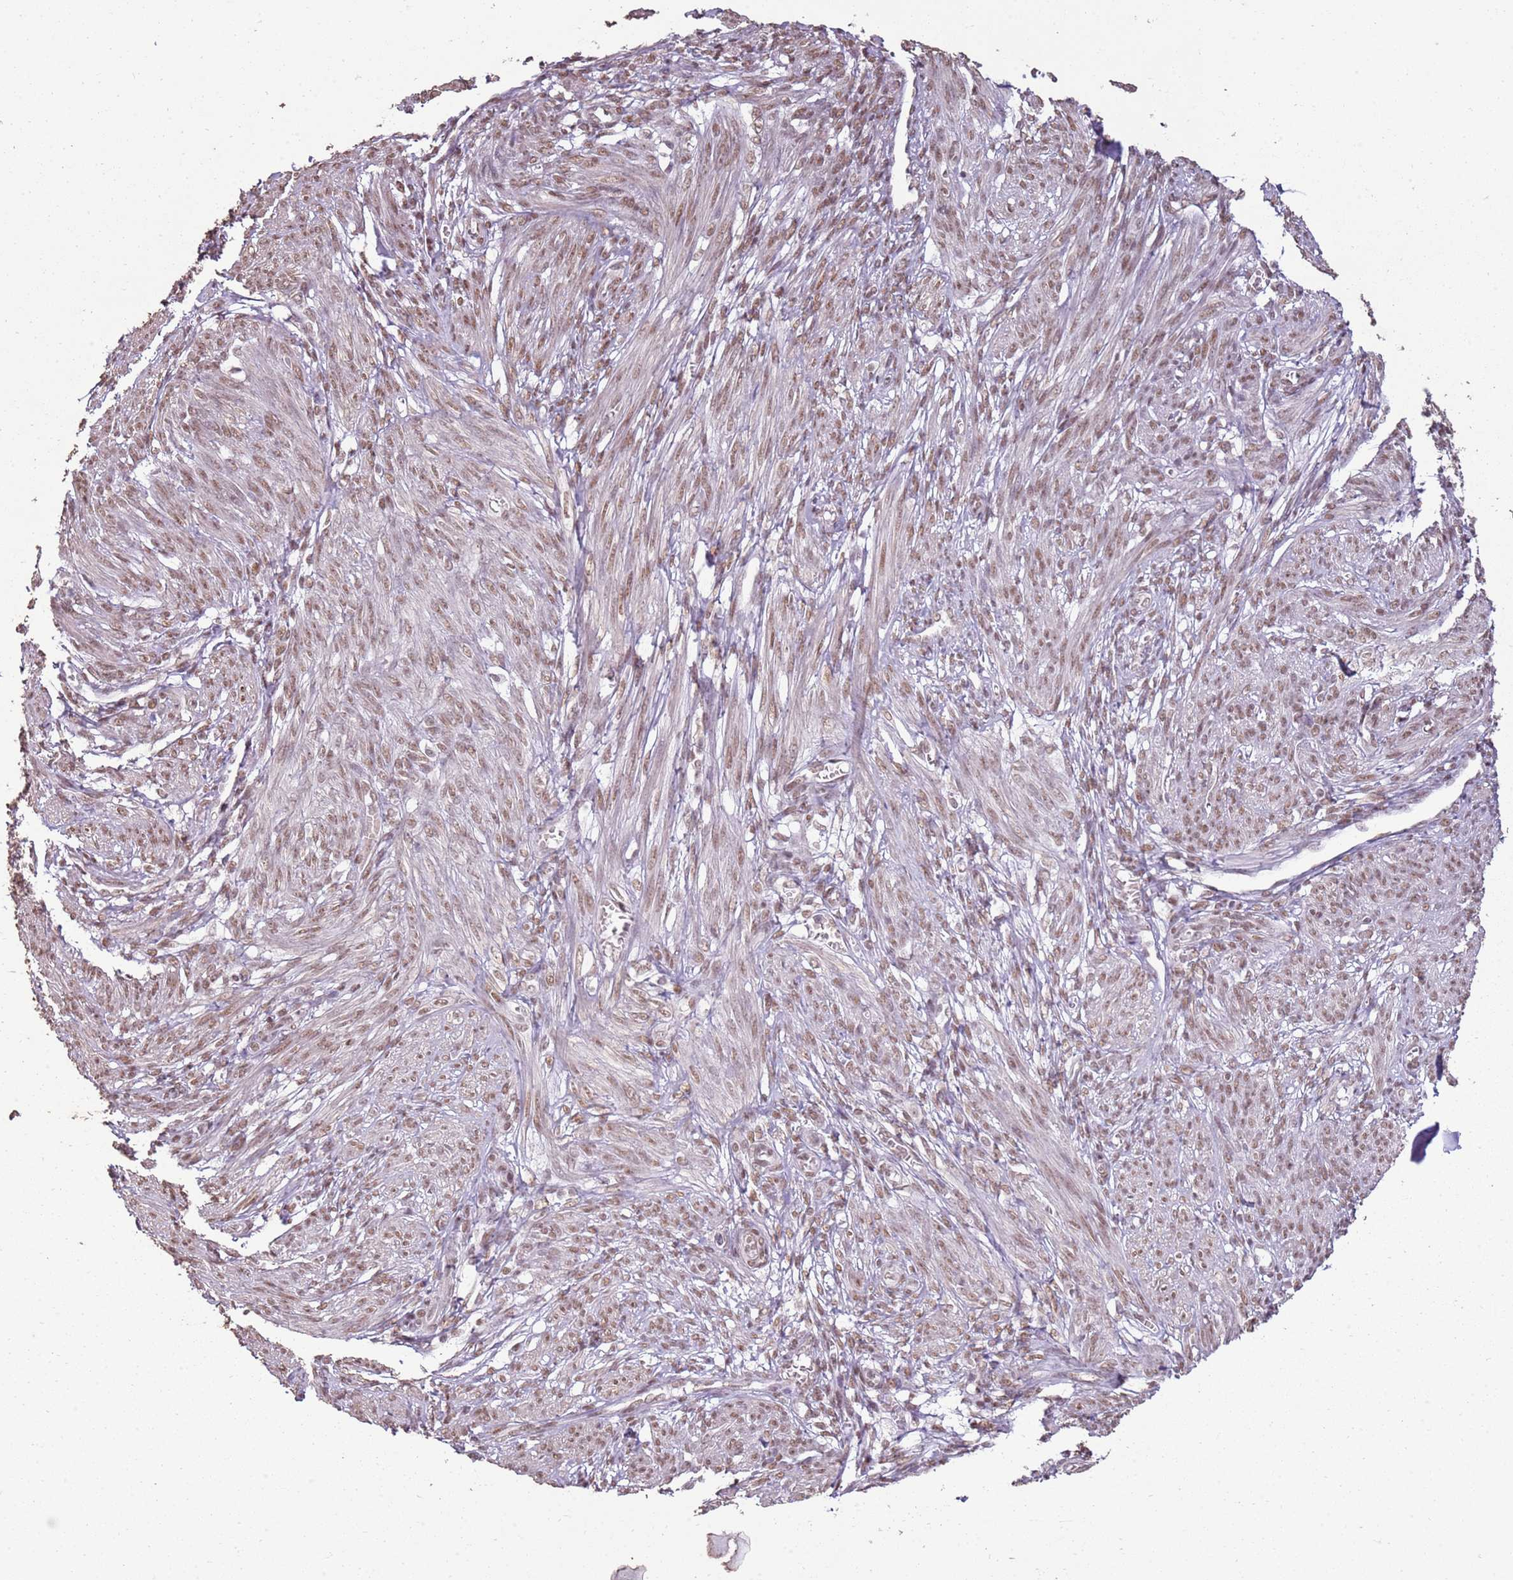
{"staining": {"intensity": "moderate", "quantity": "25%-75%", "location": "cytoplasmic/membranous,nuclear"}, "tissue": "smooth muscle", "cell_type": "Smooth muscle cells", "image_type": "normal", "snomed": [{"axis": "morphology", "description": "Normal tissue, NOS"}, {"axis": "topography", "description": "Smooth muscle"}], "caption": "Protein staining shows moderate cytoplasmic/membranous,nuclear staining in approximately 25%-75% of smooth muscle cells in unremarkable smooth muscle.", "gene": "ARL14EP", "patient": {"sex": "female", "age": 39}}